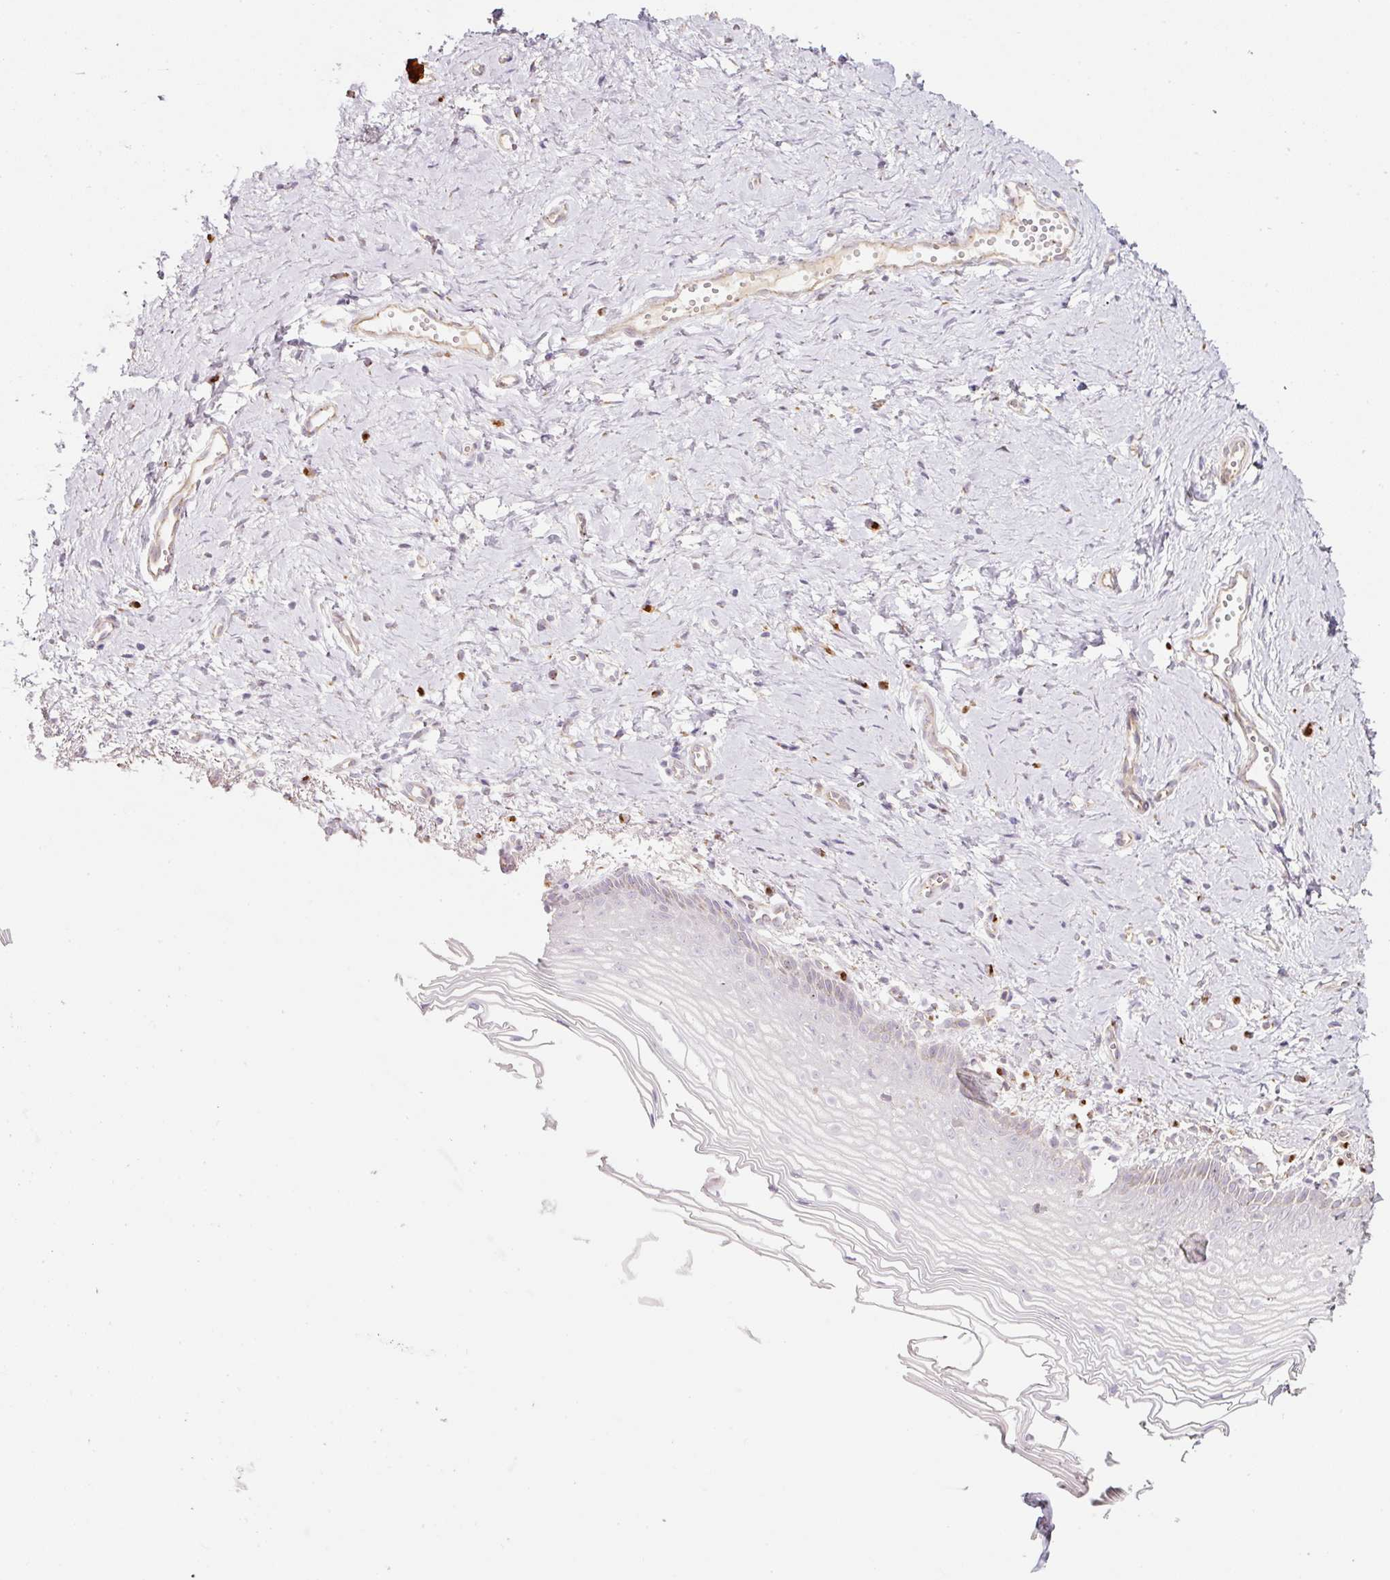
{"staining": {"intensity": "negative", "quantity": "none", "location": "none"}, "tissue": "vagina", "cell_type": "Squamous epithelial cells", "image_type": "normal", "snomed": [{"axis": "morphology", "description": "Normal tissue, NOS"}, {"axis": "topography", "description": "Vagina"}], "caption": "Immunohistochemistry (IHC) micrograph of benign vagina stained for a protein (brown), which reveals no expression in squamous epithelial cells. (Brightfield microscopy of DAB immunohistochemistry (IHC) at high magnification).", "gene": "NBPF11", "patient": {"sex": "female", "age": 56}}